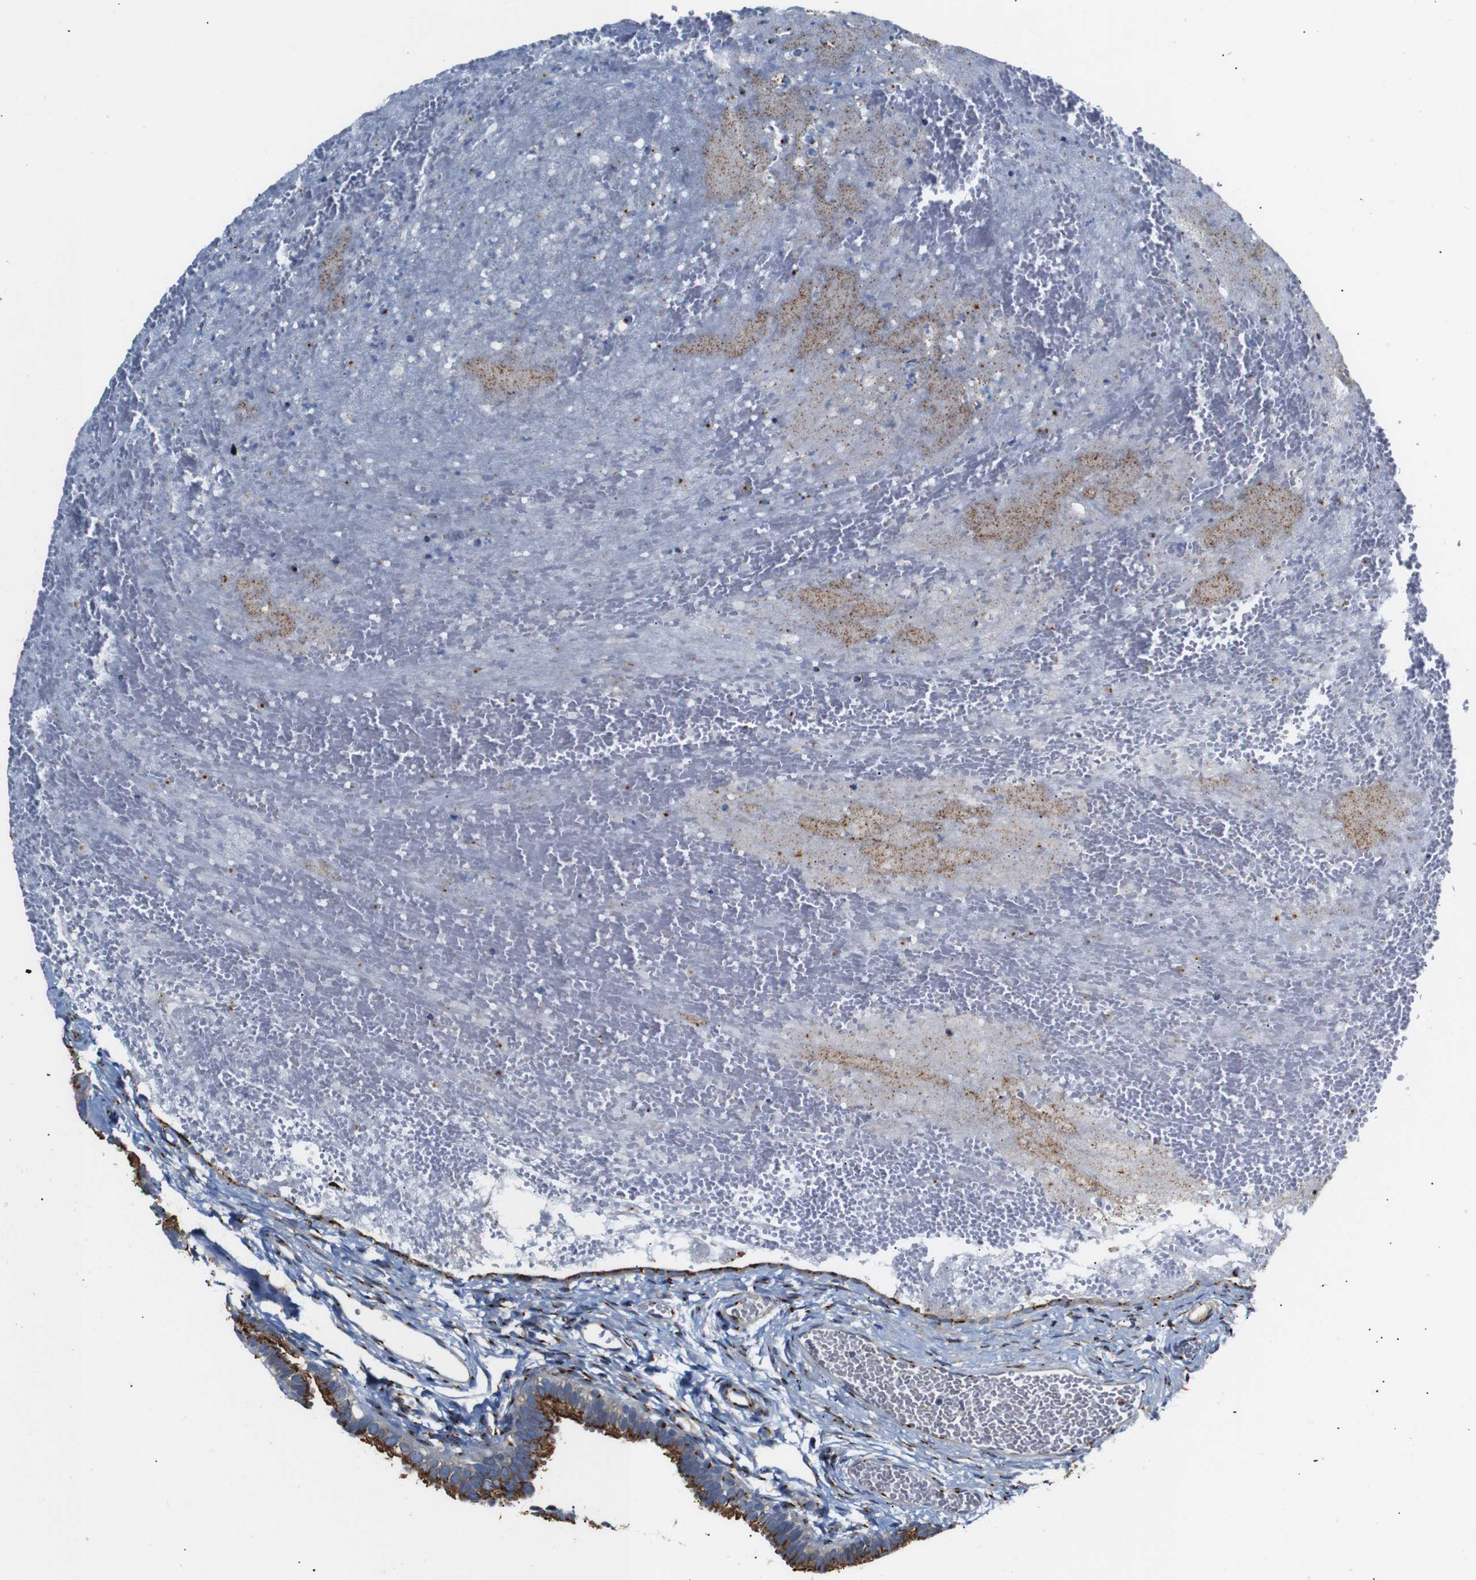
{"staining": {"intensity": "strong", "quantity": ">75%", "location": "cytoplasmic/membranous"}, "tissue": "fallopian tube", "cell_type": "Glandular cells", "image_type": "normal", "snomed": [{"axis": "morphology", "description": "Normal tissue, NOS"}, {"axis": "topography", "description": "Fallopian tube"}, {"axis": "topography", "description": "Placenta"}], "caption": "High-power microscopy captured an immunohistochemistry micrograph of unremarkable fallopian tube, revealing strong cytoplasmic/membranous expression in about >75% of glandular cells.", "gene": "TGOLN2", "patient": {"sex": "female", "age": 34}}